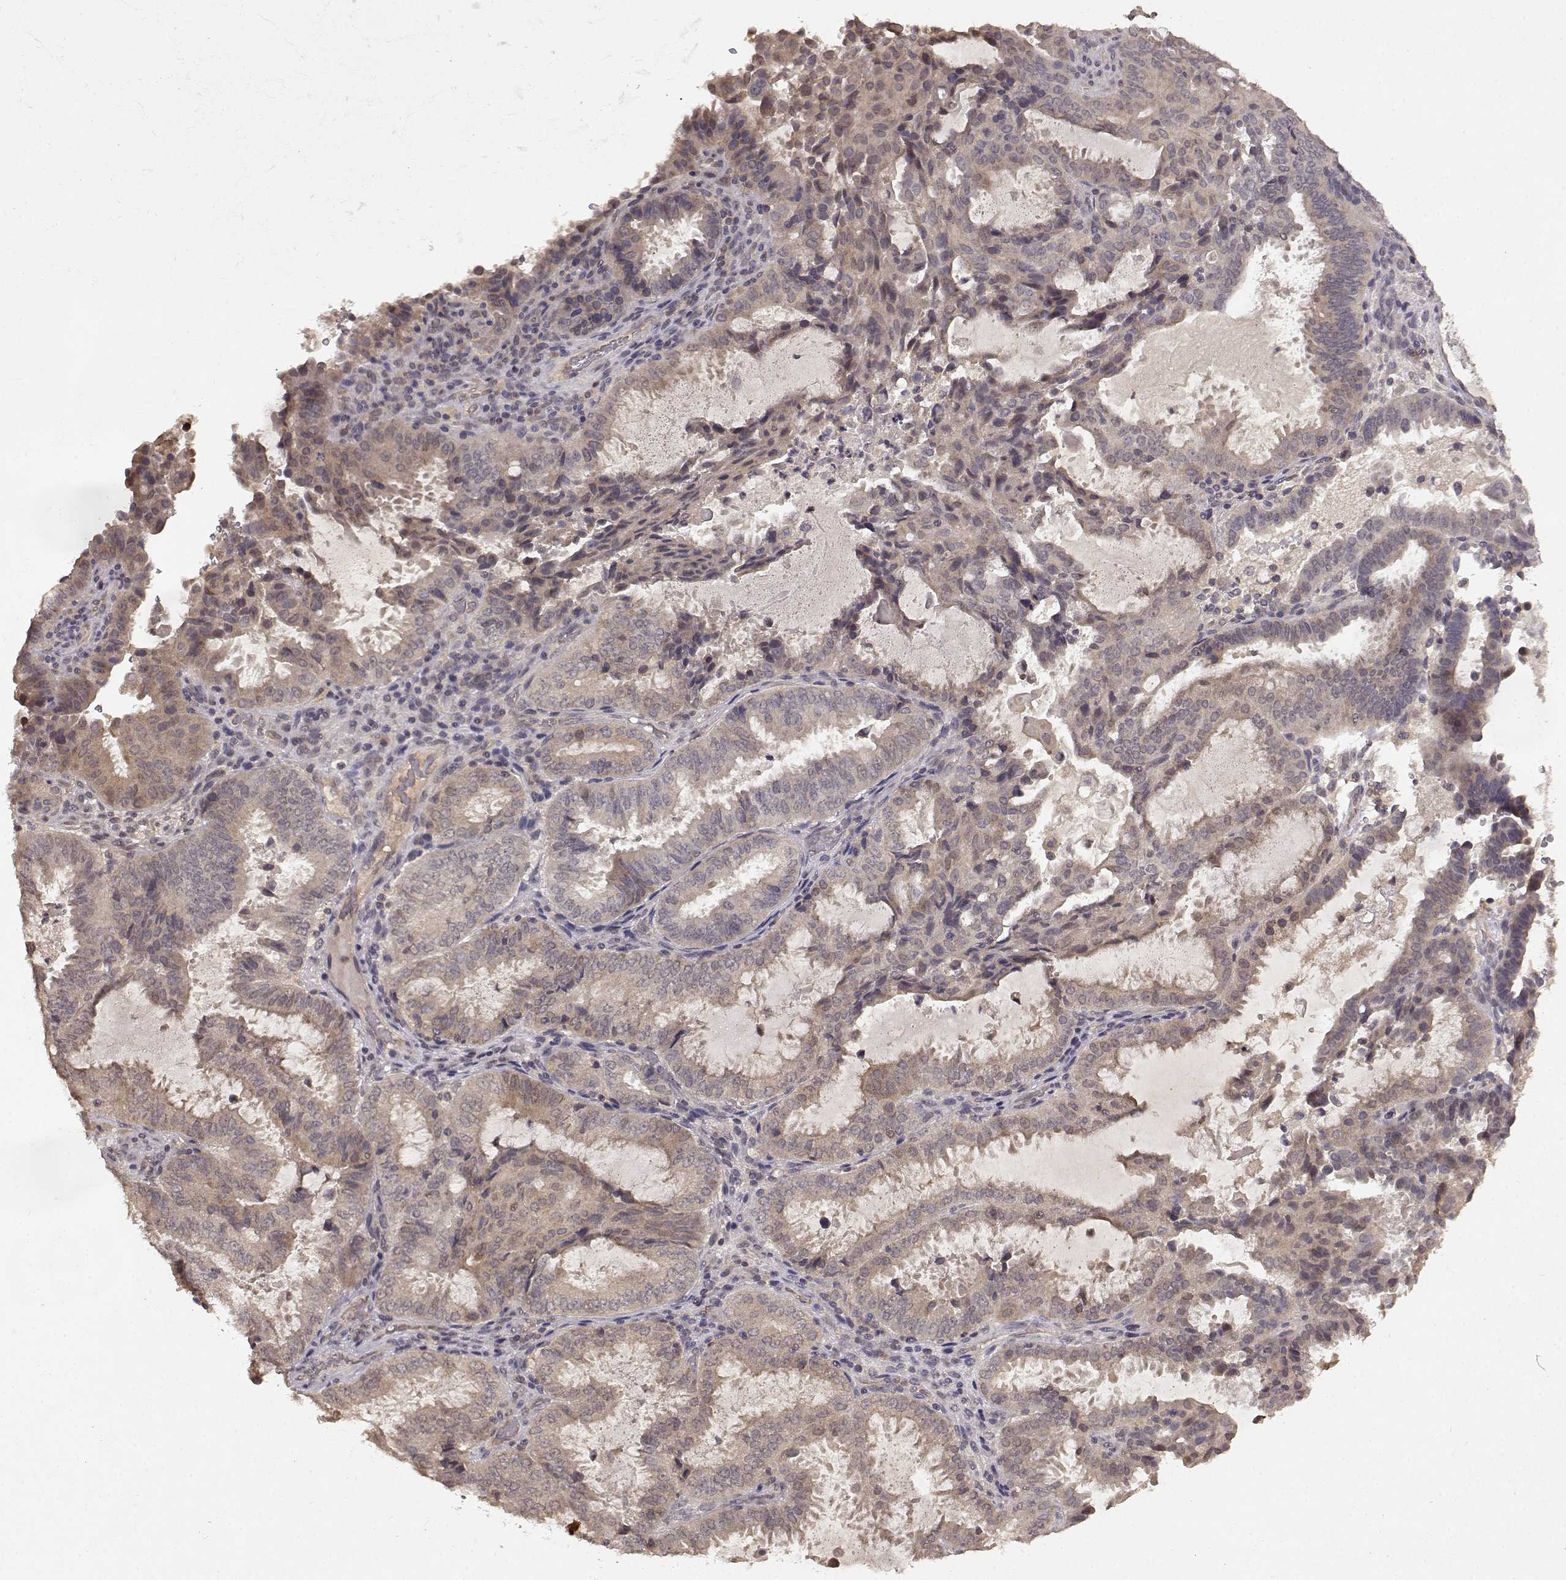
{"staining": {"intensity": "weak", "quantity": "<25%", "location": "cytoplasmic/membranous"}, "tissue": "ovarian cancer", "cell_type": "Tumor cells", "image_type": "cancer", "snomed": [{"axis": "morphology", "description": "Carcinoma, endometroid"}, {"axis": "topography", "description": "Ovary"}], "caption": "The immunohistochemistry micrograph has no significant staining in tumor cells of ovarian cancer tissue.", "gene": "NTRK2", "patient": {"sex": "female", "age": 41}}